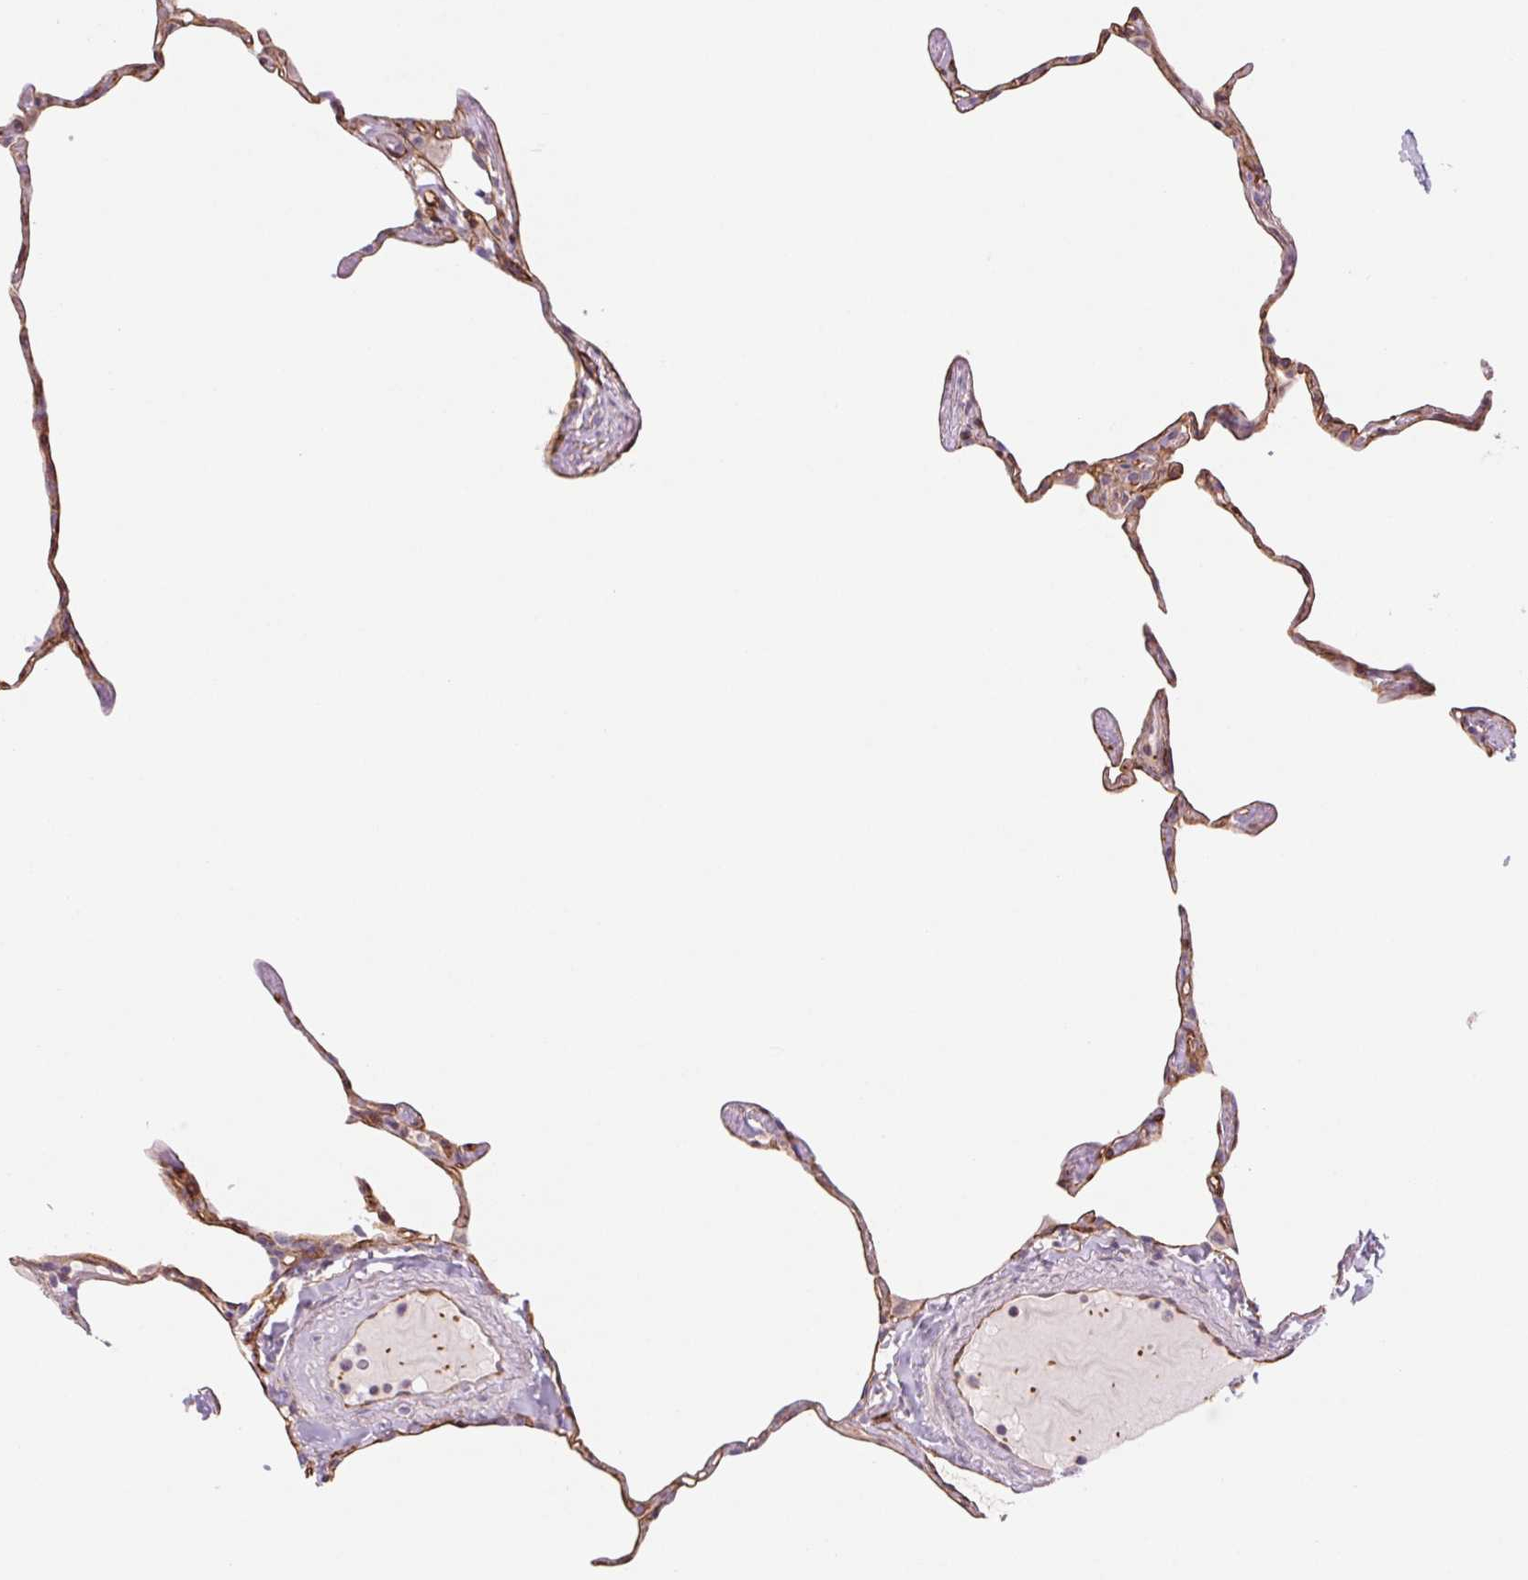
{"staining": {"intensity": "moderate", "quantity": "25%-75%", "location": "cytoplasmic/membranous"}, "tissue": "lung", "cell_type": "Alveolar cells", "image_type": "normal", "snomed": [{"axis": "morphology", "description": "Normal tissue, NOS"}, {"axis": "topography", "description": "Lung"}], "caption": "Immunohistochemistry micrograph of normal lung stained for a protein (brown), which exhibits medium levels of moderate cytoplasmic/membranous positivity in approximately 25%-75% of alveolar cells.", "gene": "MS4A13", "patient": {"sex": "male", "age": 65}}